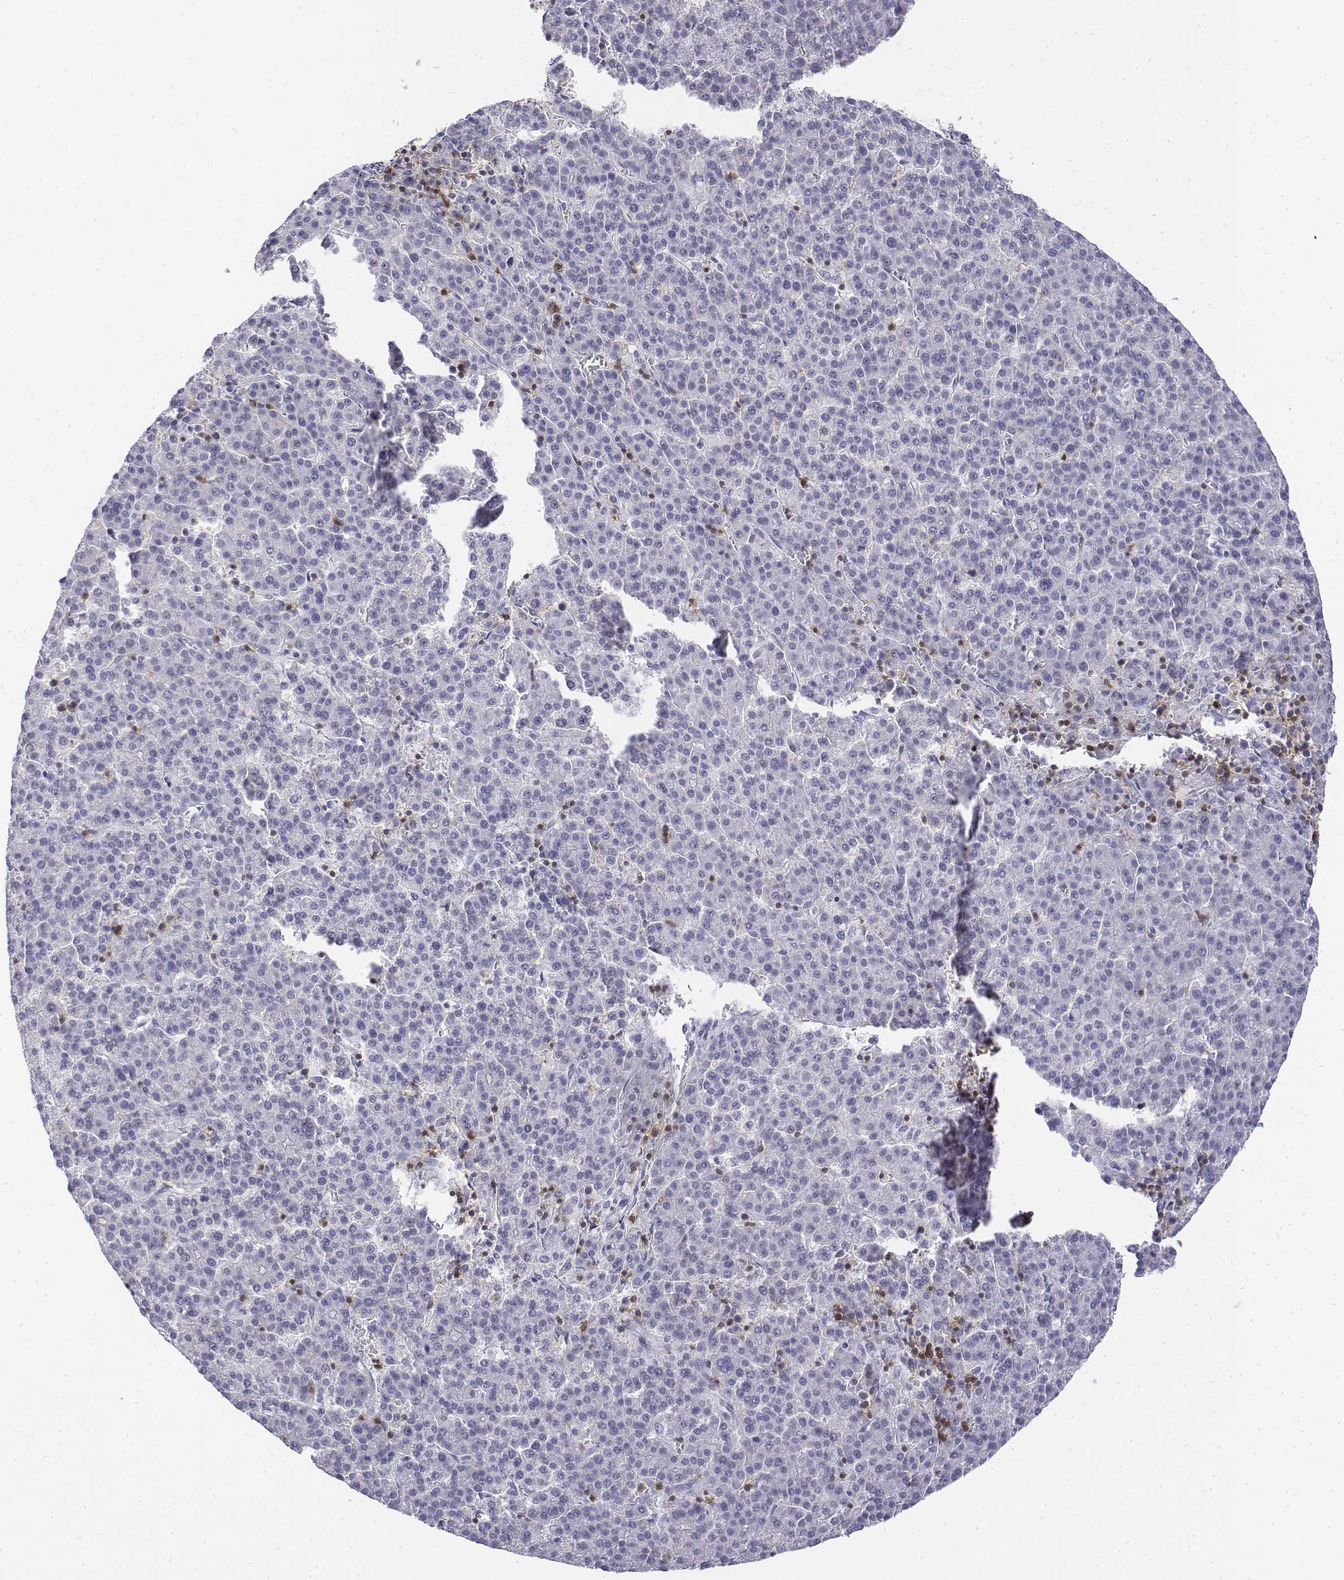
{"staining": {"intensity": "negative", "quantity": "none", "location": "none"}, "tissue": "liver cancer", "cell_type": "Tumor cells", "image_type": "cancer", "snomed": [{"axis": "morphology", "description": "Carcinoma, Hepatocellular, NOS"}, {"axis": "topography", "description": "Liver"}], "caption": "Histopathology image shows no significant protein expression in tumor cells of liver cancer (hepatocellular carcinoma). Brightfield microscopy of immunohistochemistry (IHC) stained with DAB (3,3'-diaminobenzidine) (brown) and hematoxylin (blue), captured at high magnification.", "gene": "CD3E", "patient": {"sex": "female", "age": 58}}